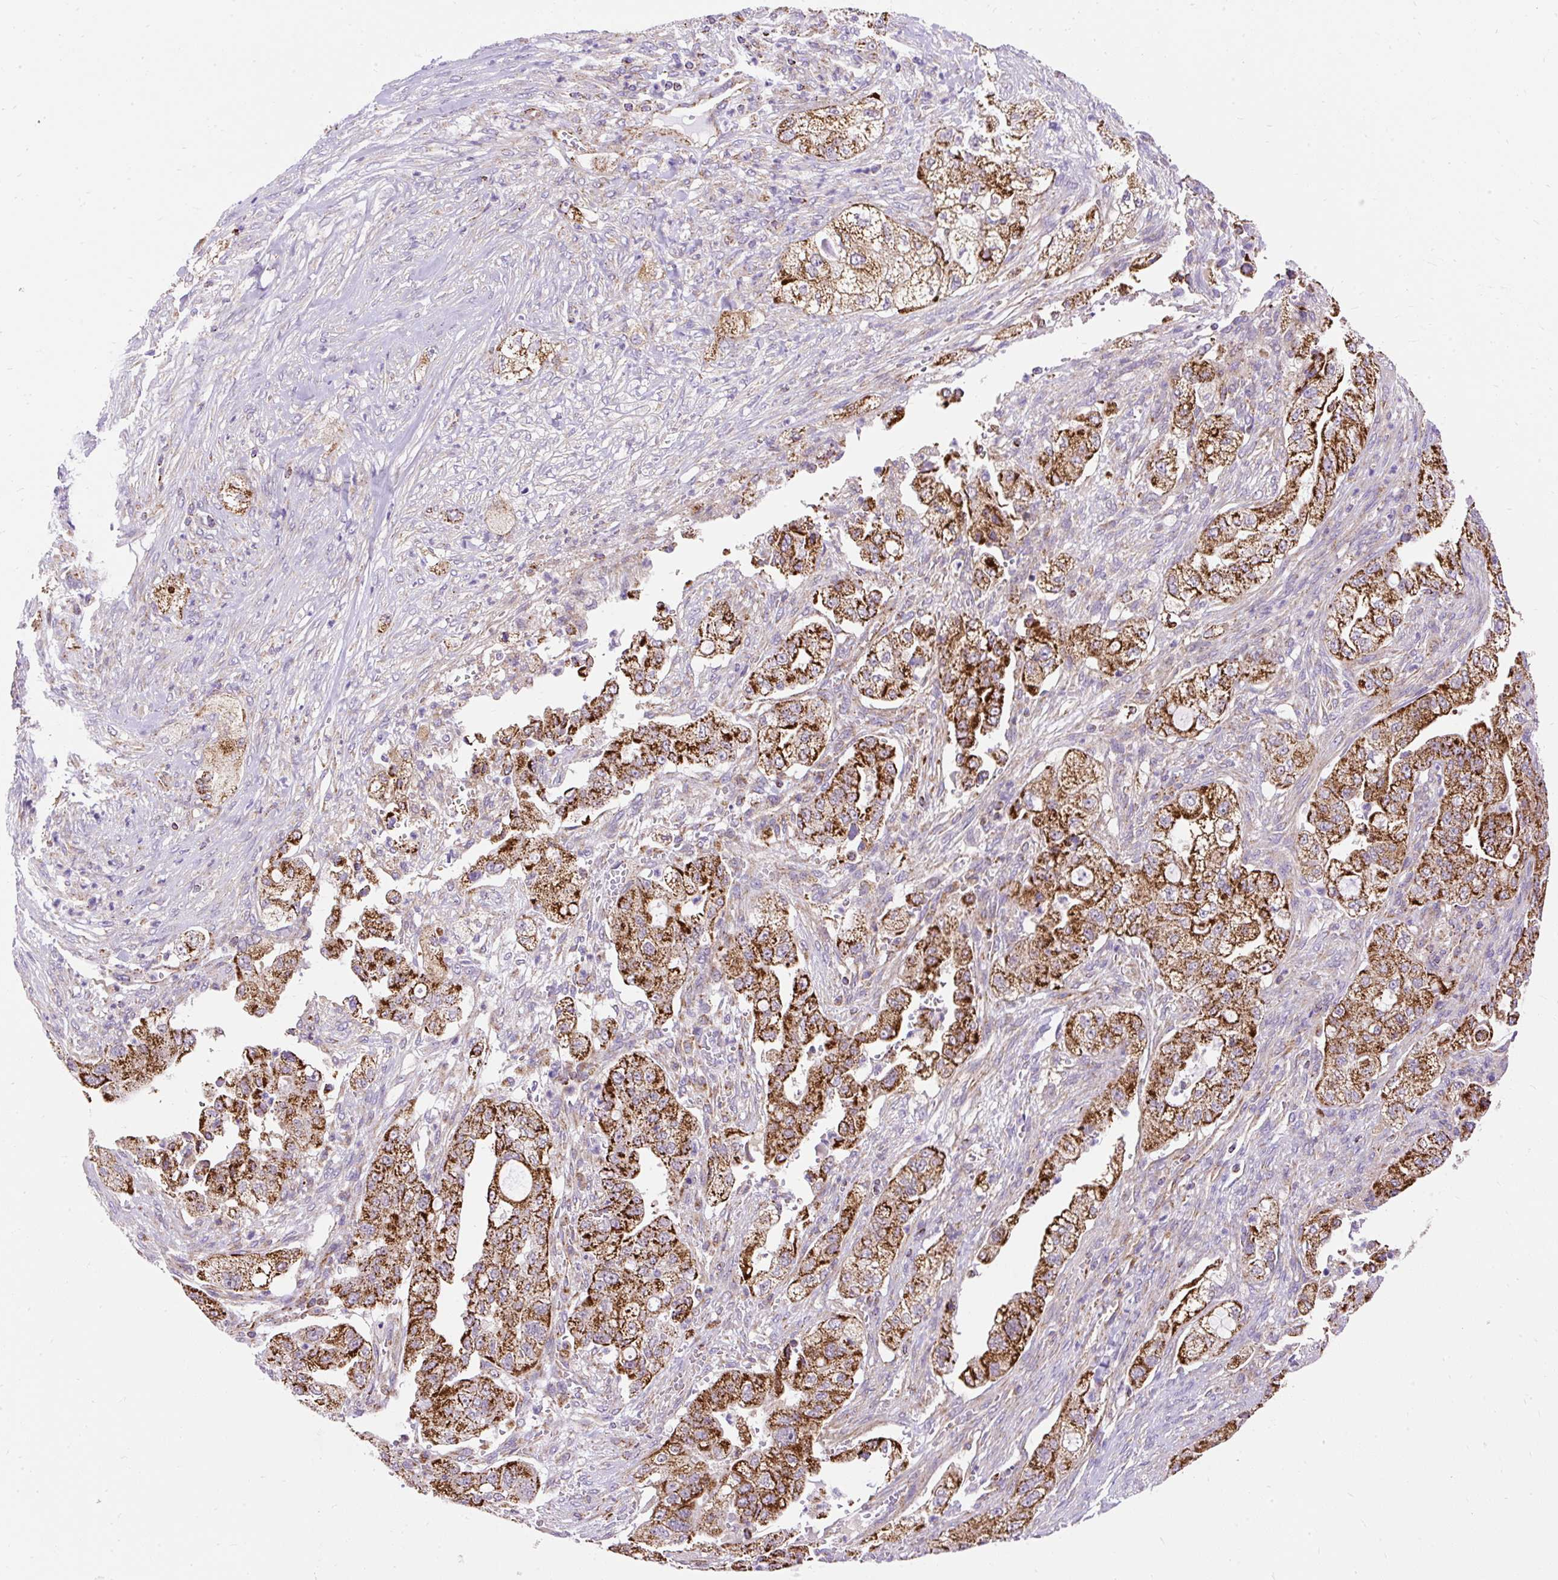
{"staining": {"intensity": "strong", "quantity": ">75%", "location": "cytoplasmic/membranous"}, "tissue": "pancreatic cancer", "cell_type": "Tumor cells", "image_type": "cancer", "snomed": [{"axis": "morphology", "description": "Adenocarcinoma, NOS"}, {"axis": "topography", "description": "Pancreas"}], "caption": "Immunohistochemistry (IHC) micrograph of neoplastic tissue: pancreatic cancer (adenocarcinoma) stained using immunohistochemistry (IHC) reveals high levels of strong protein expression localized specifically in the cytoplasmic/membranous of tumor cells, appearing as a cytoplasmic/membranous brown color.", "gene": "CEP290", "patient": {"sex": "female", "age": 78}}